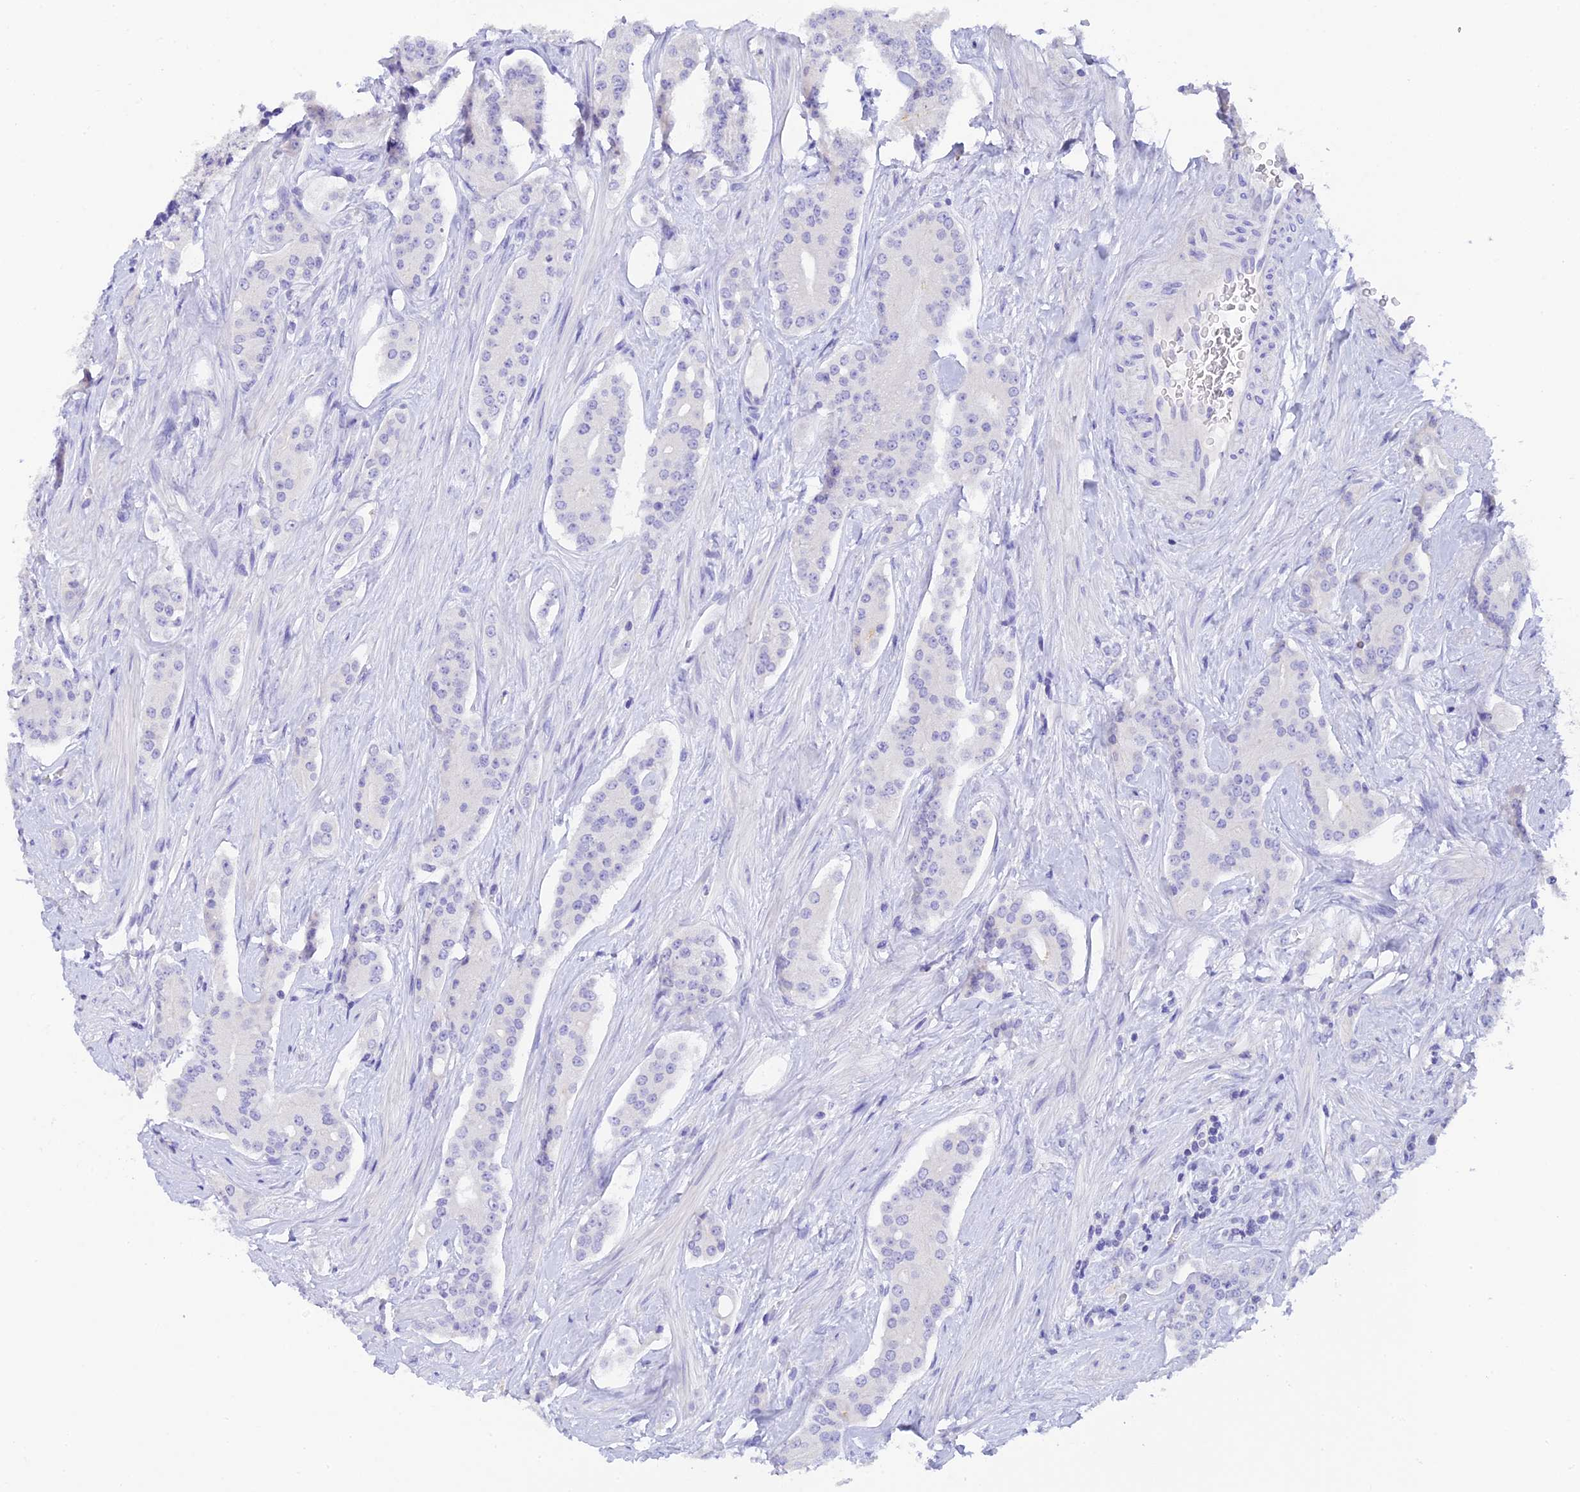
{"staining": {"intensity": "negative", "quantity": "none", "location": "none"}, "tissue": "prostate cancer", "cell_type": "Tumor cells", "image_type": "cancer", "snomed": [{"axis": "morphology", "description": "Adenocarcinoma, High grade"}, {"axis": "topography", "description": "Prostate"}], "caption": "The IHC image has no significant expression in tumor cells of prostate cancer (adenocarcinoma (high-grade)) tissue.", "gene": "C12orf29", "patient": {"sex": "male", "age": 71}}